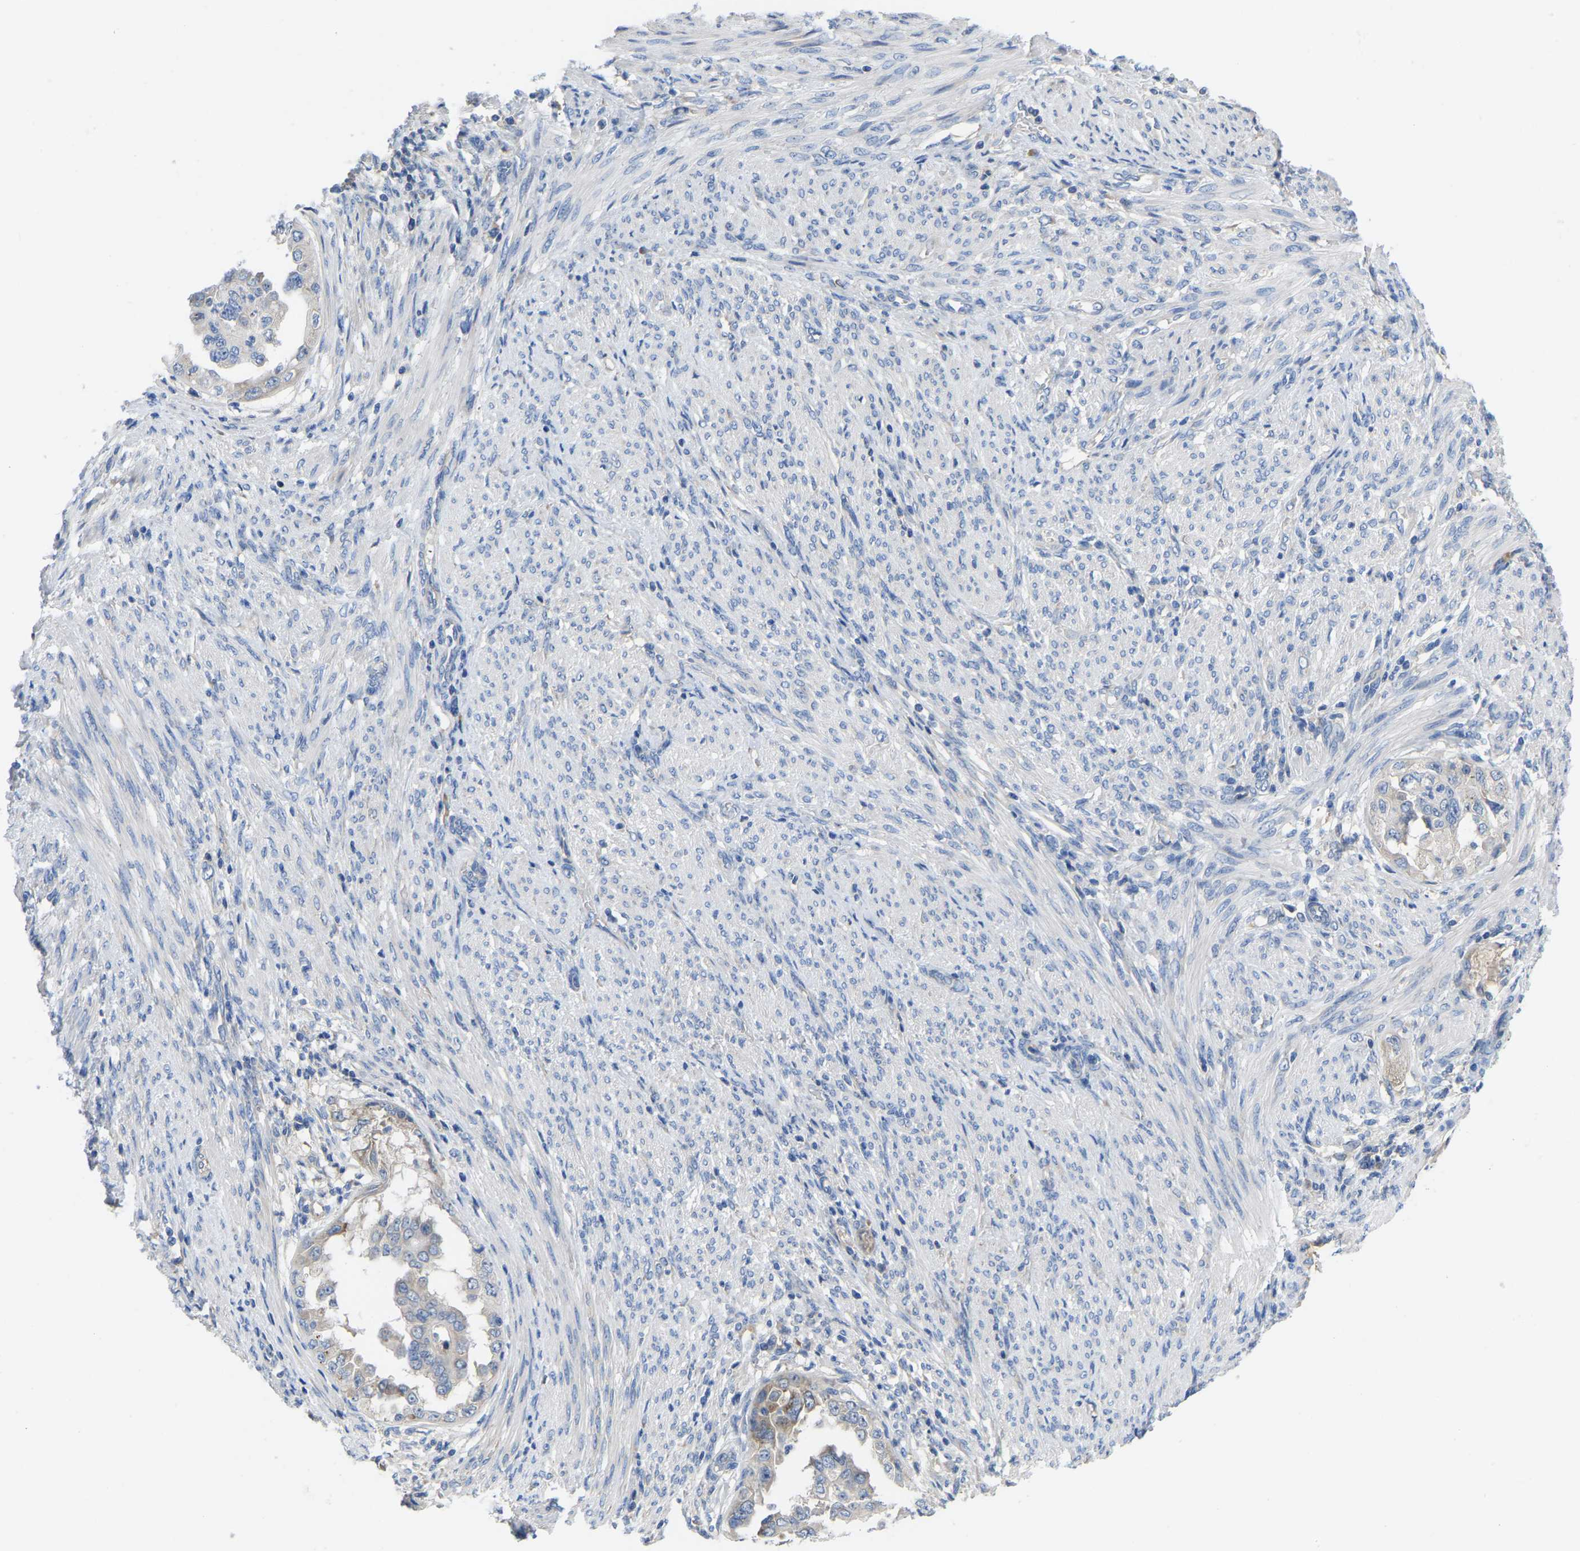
{"staining": {"intensity": "negative", "quantity": "none", "location": "none"}, "tissue": "endometrial cancer", "cell_type": "Tumor cells", "image_type": "cancer", "snomed": [{"axis": "morphology", "description": "Adenocarcinoma, NOS"}, {"axis": "topography", "description": "Endometrium"}], "caption": "Protein analysis of endometrial cancer (adenocarcinoma) demonstrates no significant staining in tumor cells.", "gene": "ABCA10", "patient": {"sex": "female", "age": 85}}